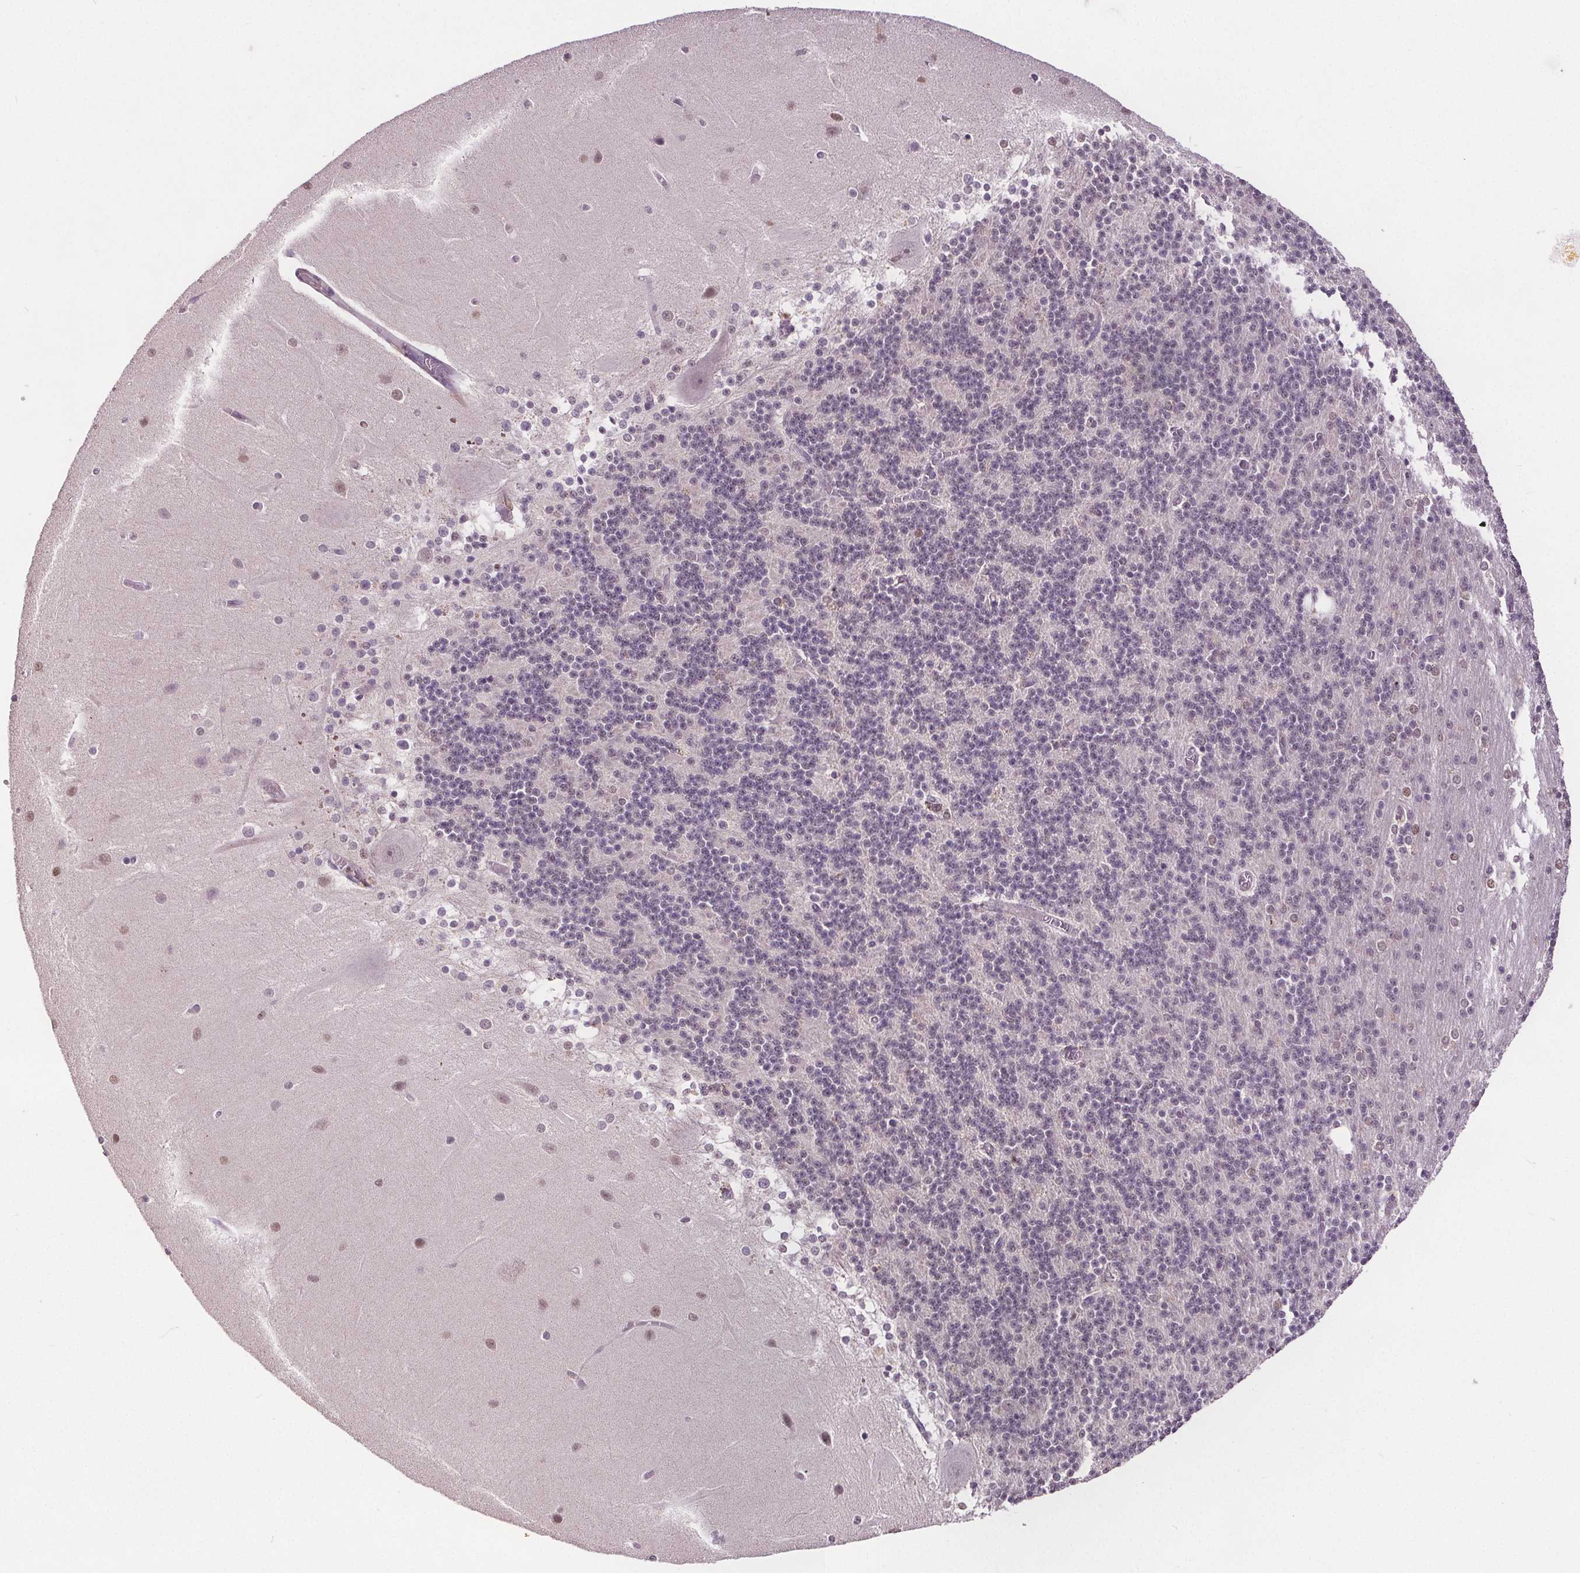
{"staining": {"intensity": "negative", "quantity": "none", "location": "none"}, "tissue": "cerebellum", "cell_type": "Cells in granular layer", "image_type": "normal", "snomed": [{"axis": "morphology", "description": "Normal tissue, NOS"}, {"axis": "topography", "description": "Cerebellum"}], "caption": "Immunohistochemical staining of unremarkable human cerebellum exhibits no significant positivity in cells in granular layer. (DAB (3,3'-diaminobenzidine) immunohistochemistry, high magnification).", "gene": "CENPF", "patient": {"sex": "female", "age": 54}}